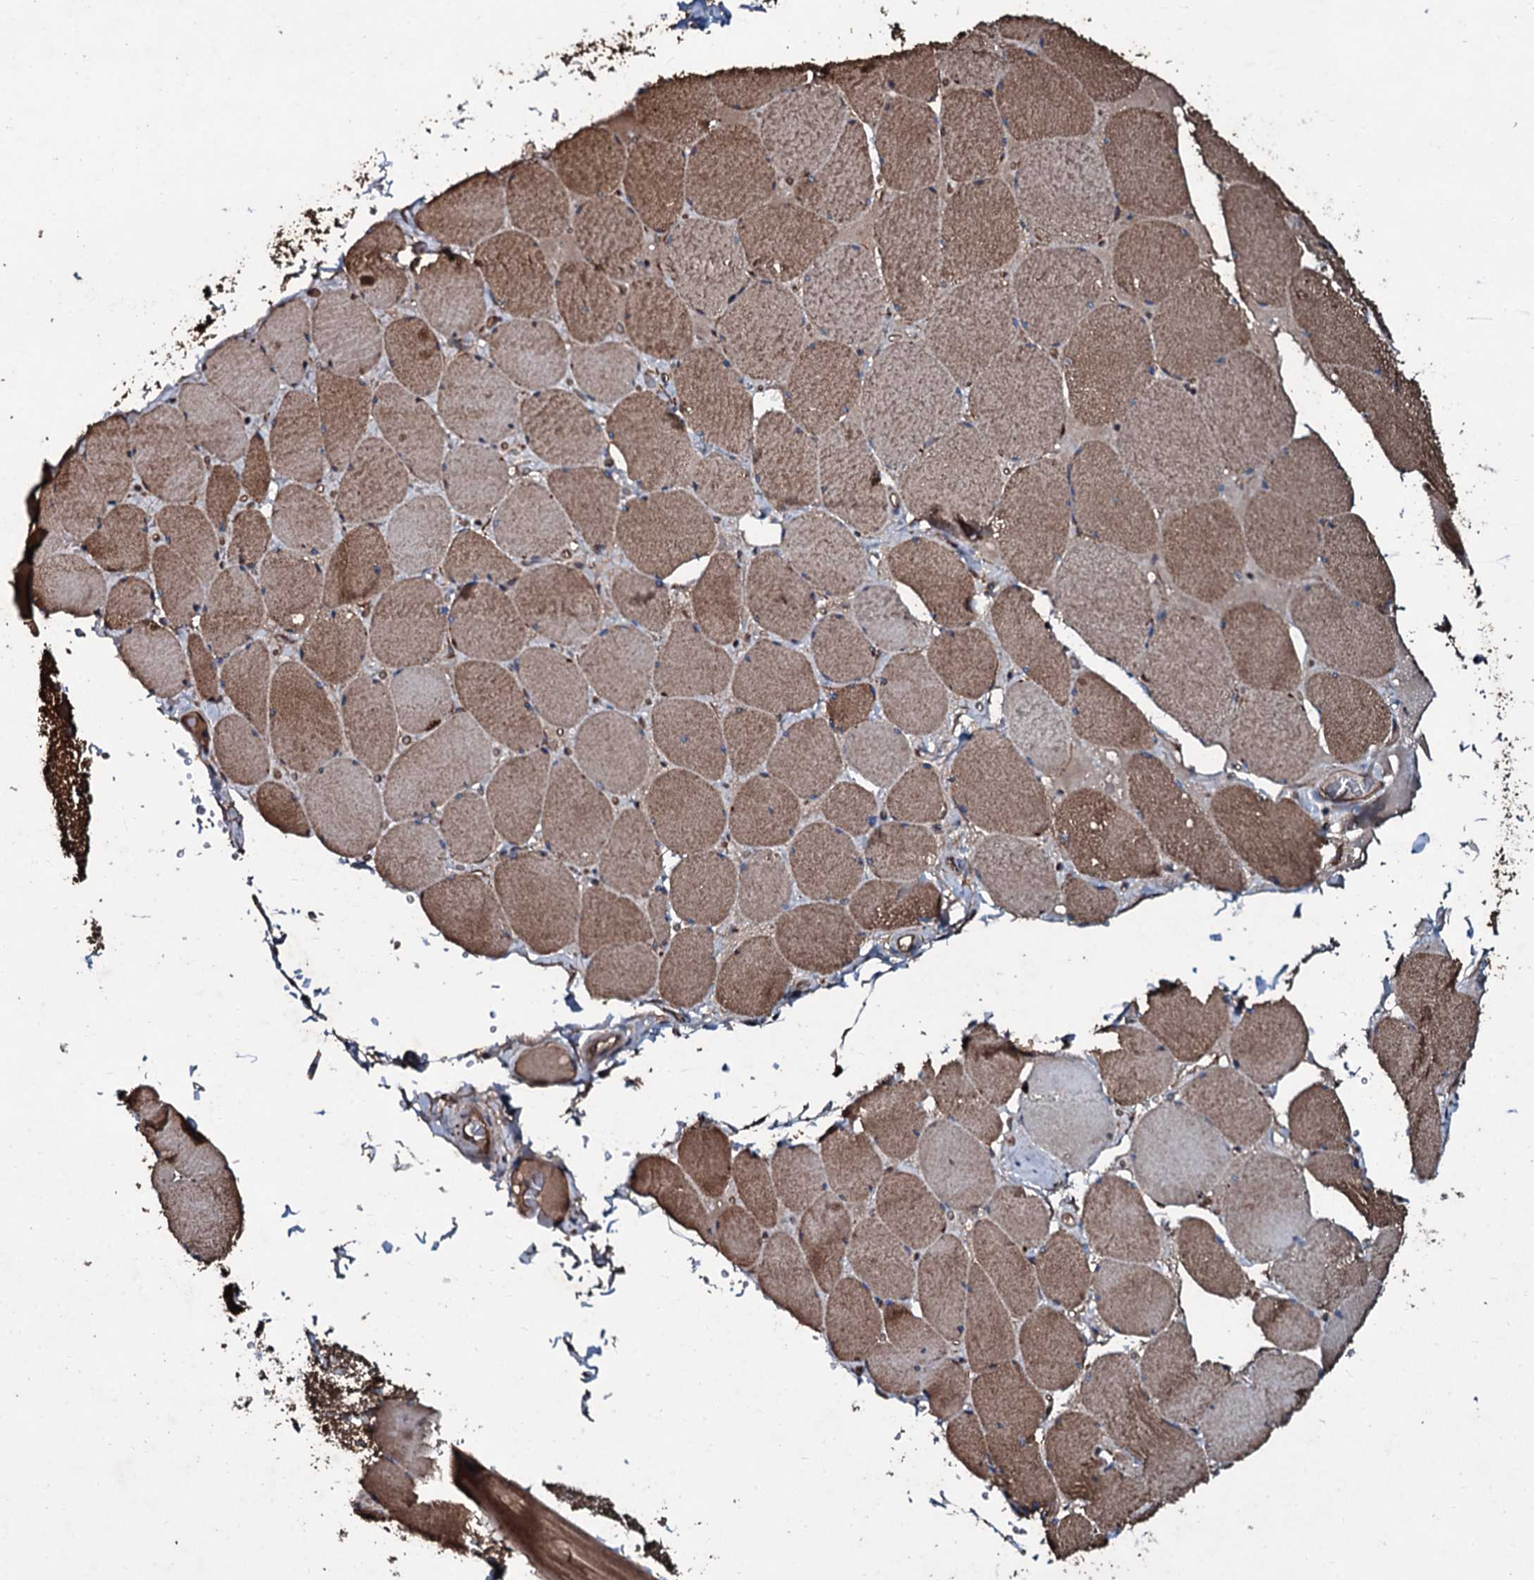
{"staining": {"intensity": "moderate", "quantity": ">75%", "location": "cytoplasmic/membranous"}, "tissue": "skeletal muscle", "cell_type": "Myocytes", "image_type": "normal", "snomed": [{"axis": "morphology", "description": "Normal tissue, NOS"}, {"axis": "topography", "description": "Skeletal muscle"}, {"axis": "topography", "description": "Head-Neck"}], "caption": "A high-resolution micrograph shows immunohistochemistry staining of normal skeletal muscle, which displays moderate cytoplasmic/membranous expression in approximately >75% of myocytes. (DAB (3,3'-diaminobenzidine) = brown stain, brightfield microscopy at high magnification).", "gene": "DMAC2", "patient": {"sex": "male", "age": 66}}